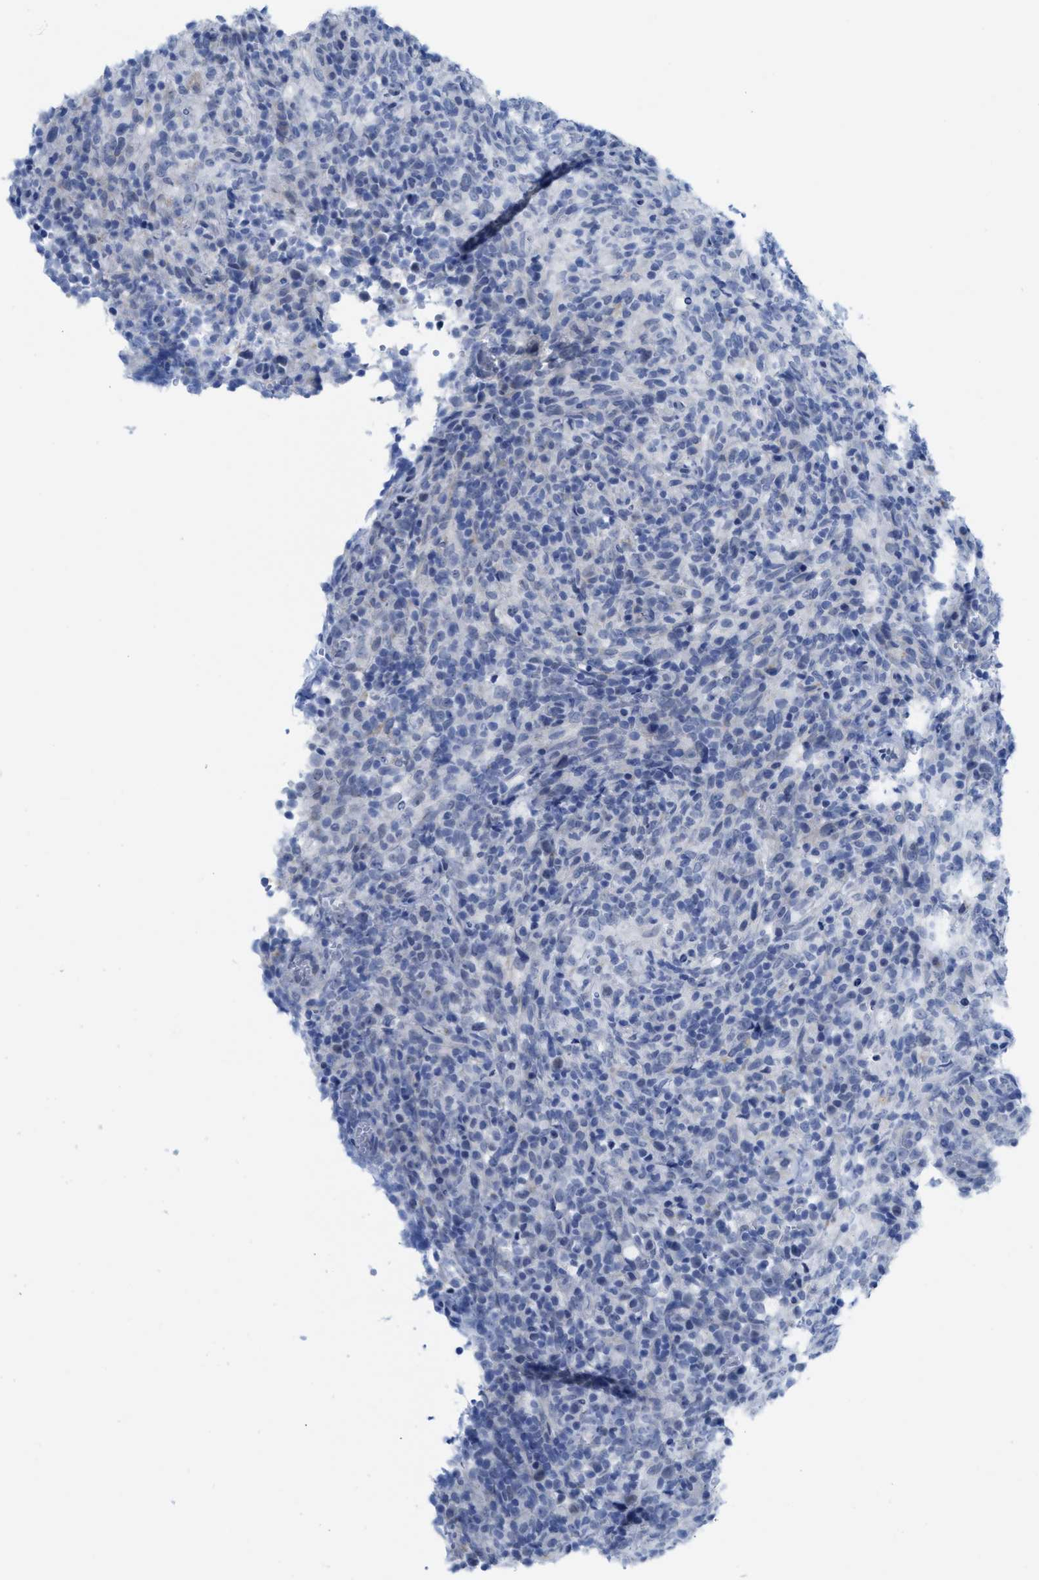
{"staining": {"intensity": "negative", "quantity": "none", "location": "none"}, "tissue": "lymphoma", "cell_type": "Tumor cells", "image_type": "cancer", "snomed": [{"axis": "morphology", "description": "Malignant lymphoma, non-Hodgkin's type, High grade"}, {"axis": "topography", "description": "Lymph node"}], "caption": "High-grade malignant lymphoma, non-Hodgkin's type was stained to show a protein in brown. There is no significant expression in tumor cells.", "gene": "WDR4", "patient": {"sex": "female", "age": 76}}